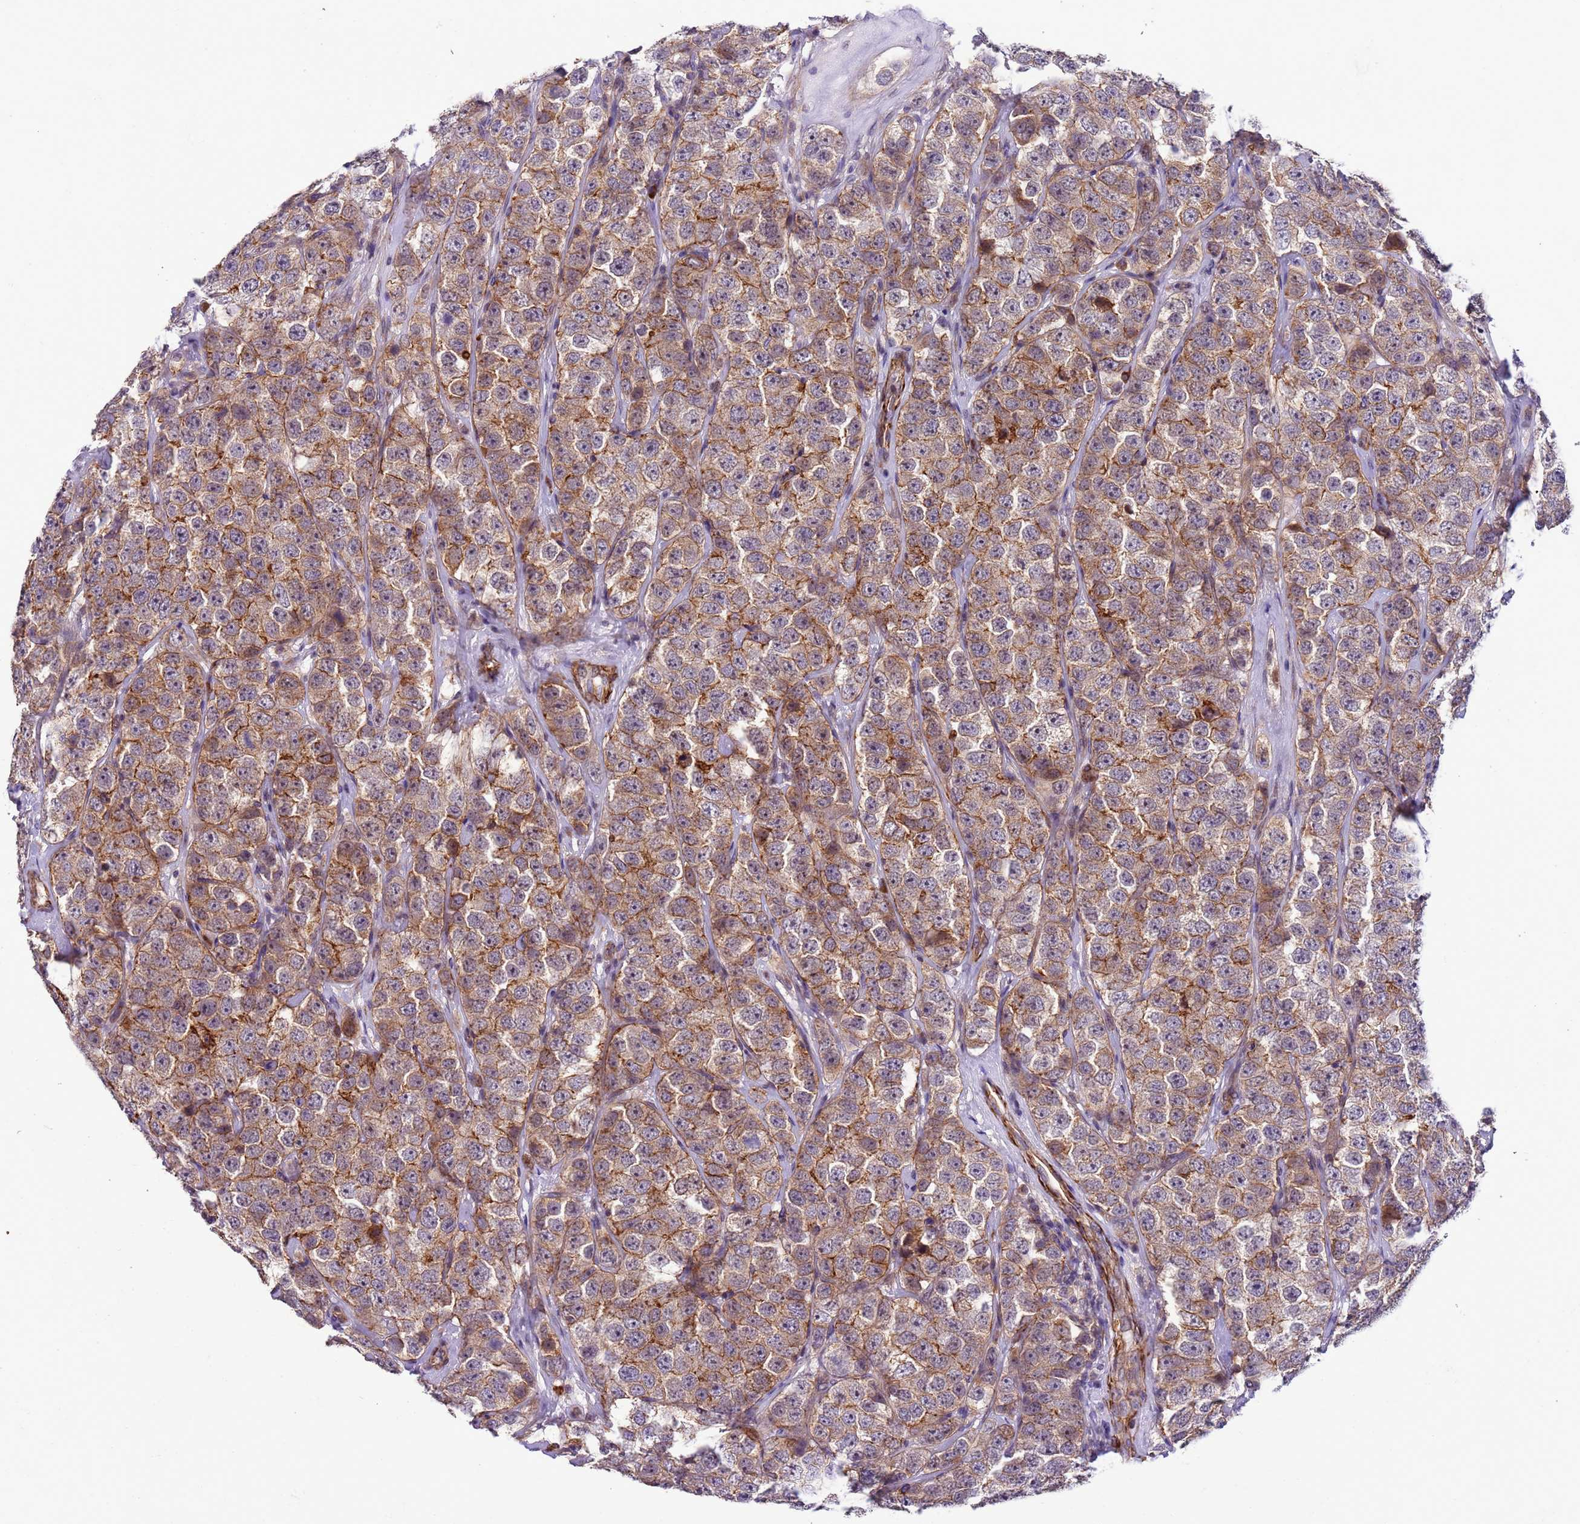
{"staining": {"intensity": "moderate", "quantity": ">75%", "location": "cytoplasmic/membranous"}, "tissue": "testis cancer", "cell_type": "Tumor cells", "image_type": "cancer", "snomed": [{"axis": "morphology", "description": "Seminoma, NOS"}, {"axis": "topography", "description": "Testis"}], "caption": "Human testis seminoma stained with a brown dye demonstrates moderate cytoplasmic/membranous positive positivity in about >75% of tumor cells.", "gene": "GEN1", "patient": {"sex": "male", "age": 28}}